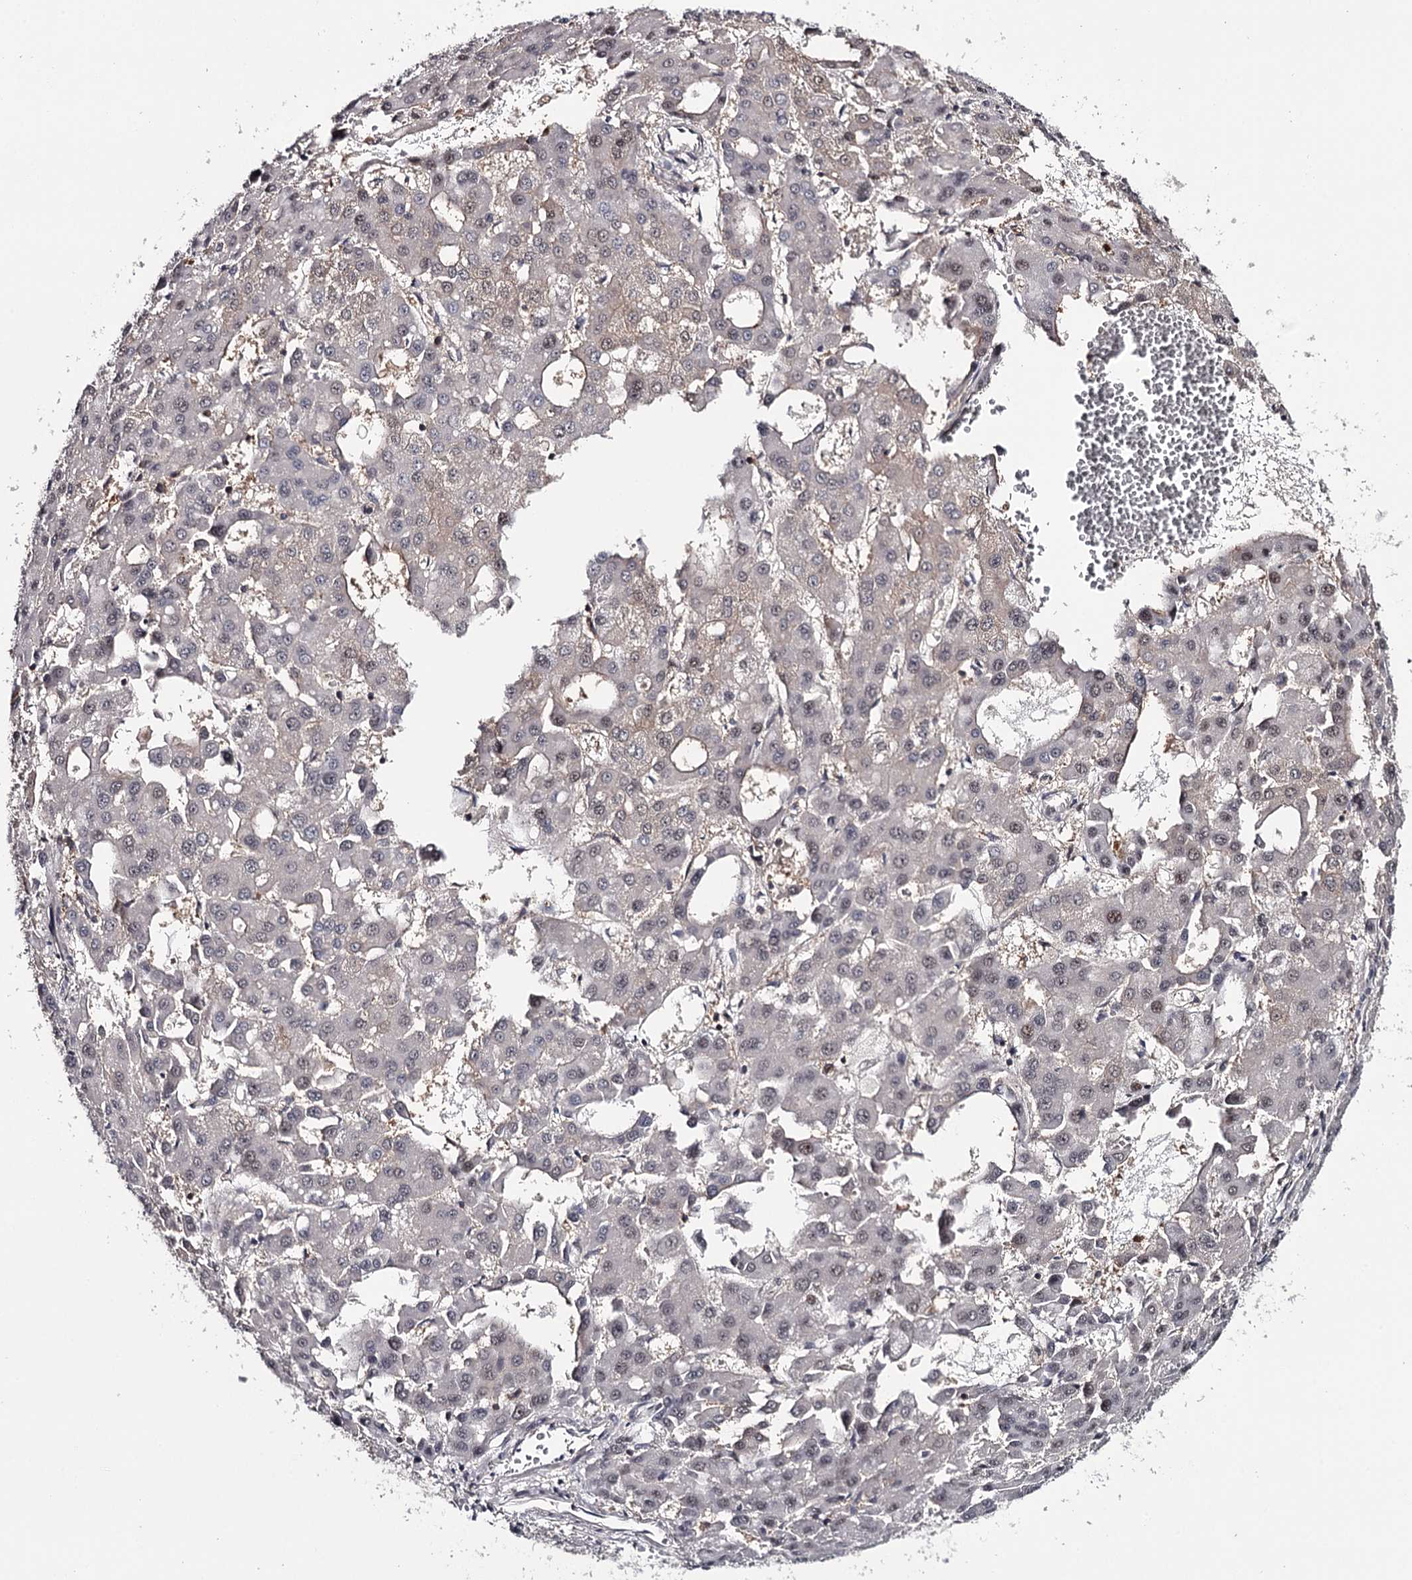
{"staining": {"intensity": "weak", "quantity": "<25%", "location": "nuclear"}, "tissue": "liver cancer", "cell_type": "Tumor cells", "image_type": "cancer", "snomed": [{"axis": "morphology", "description": "Carcinoma, Hepatocellular, NOS"}, {"axis": "topography", "description": "Liver"}], "caption": "Liver cancer was stained to show a protein in brown. There is no significant staining in tumor cells.", "gene": "GTSF1", "patient": {"sex": "male", "age": 47}}